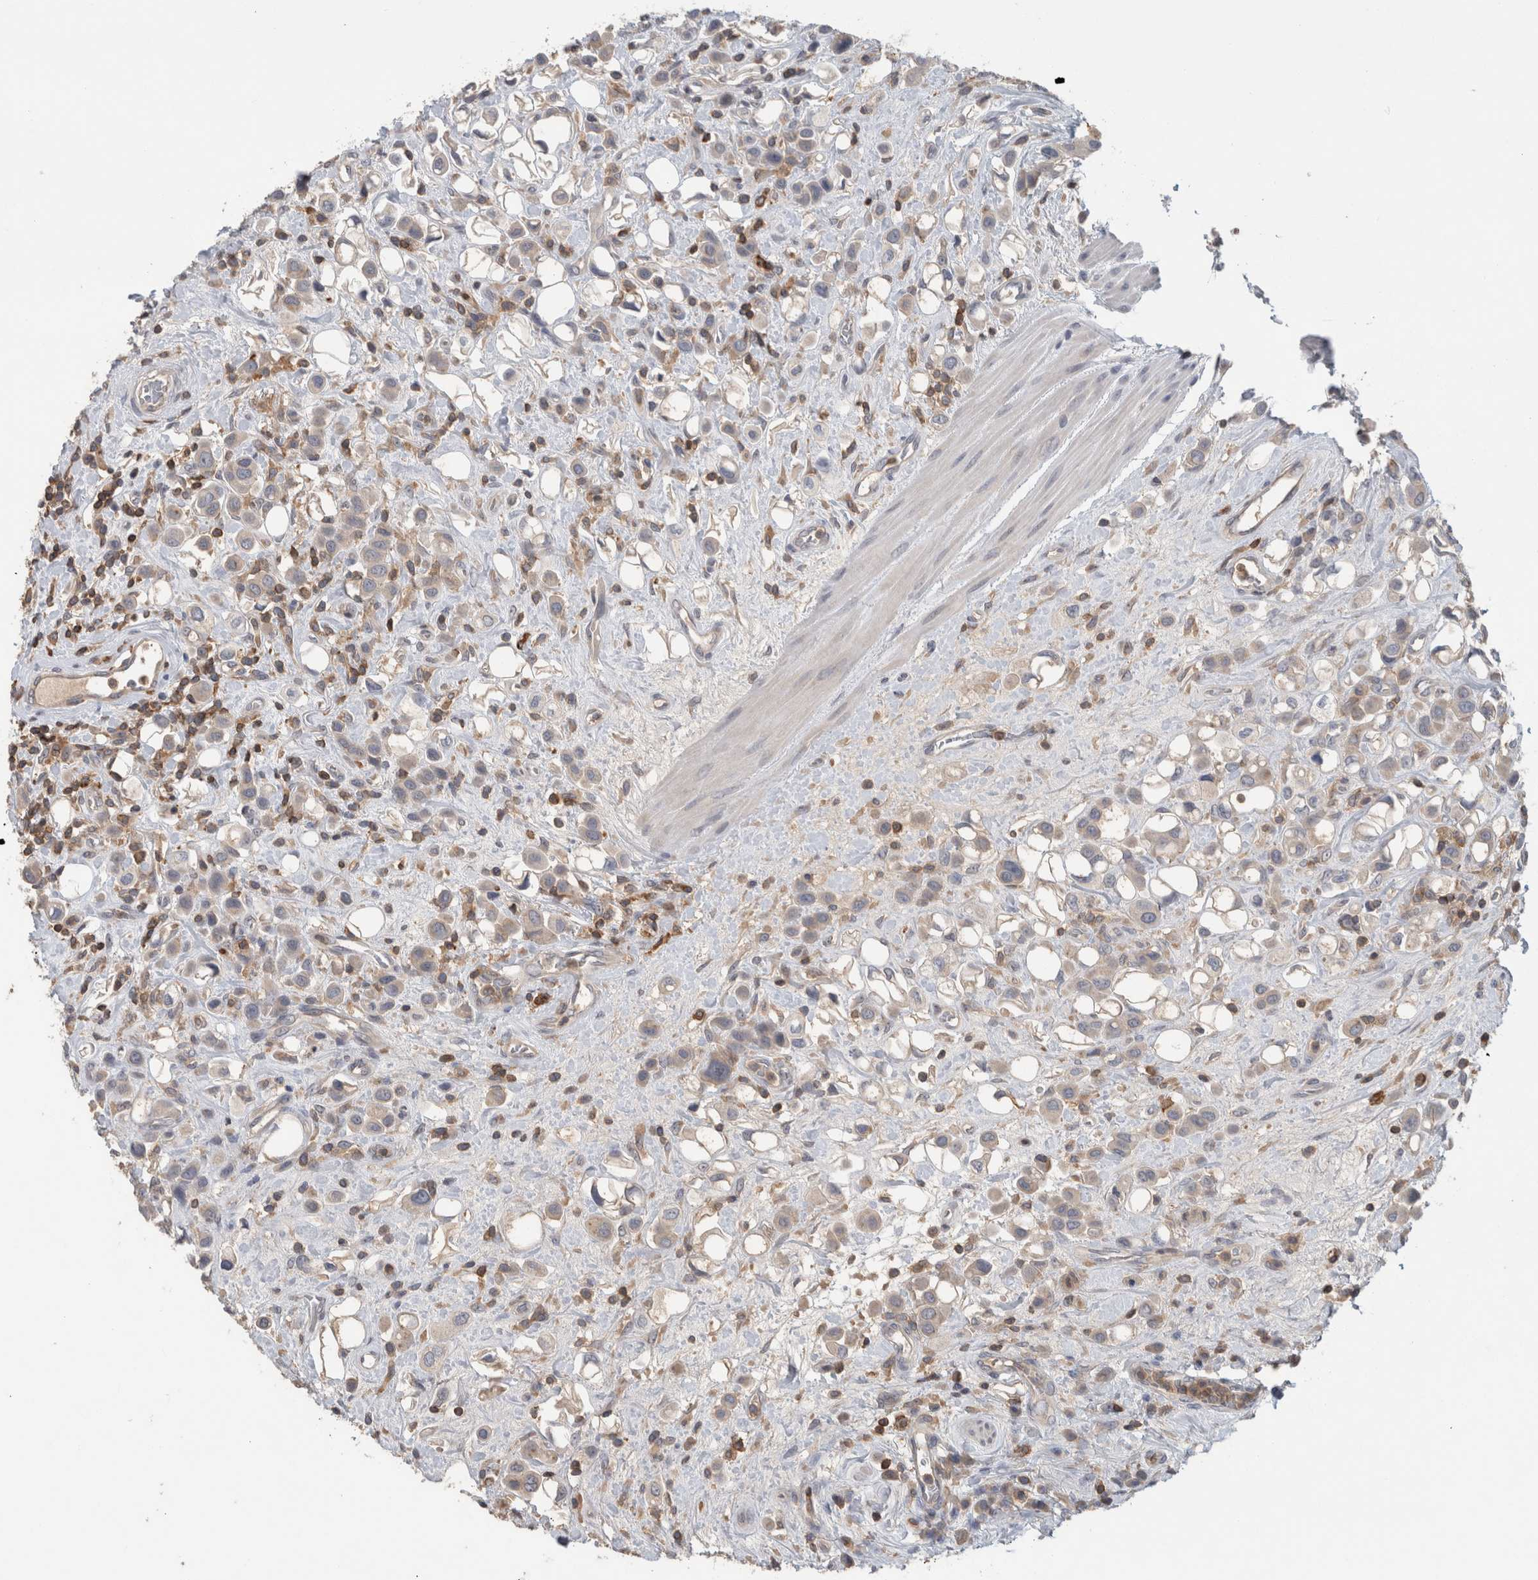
{"staining": {"intensity": "negative", "quantity": "none", "location": "none"}, "tissue": "urothelial cancer", "cell_type": "Tumor cells", "image_type": "cancer", "snomed": [{"axis": "morphology", "description": "Urothelial carcinoma, High grade"}, {"axis": "topography", "description": "Urinary bladder"}], "caption": "The image exhibits no significant expression in tumor cells of urothelial cancer.", "gene": "GFRA2", "patient": {"sex": "male", "age": 50}}